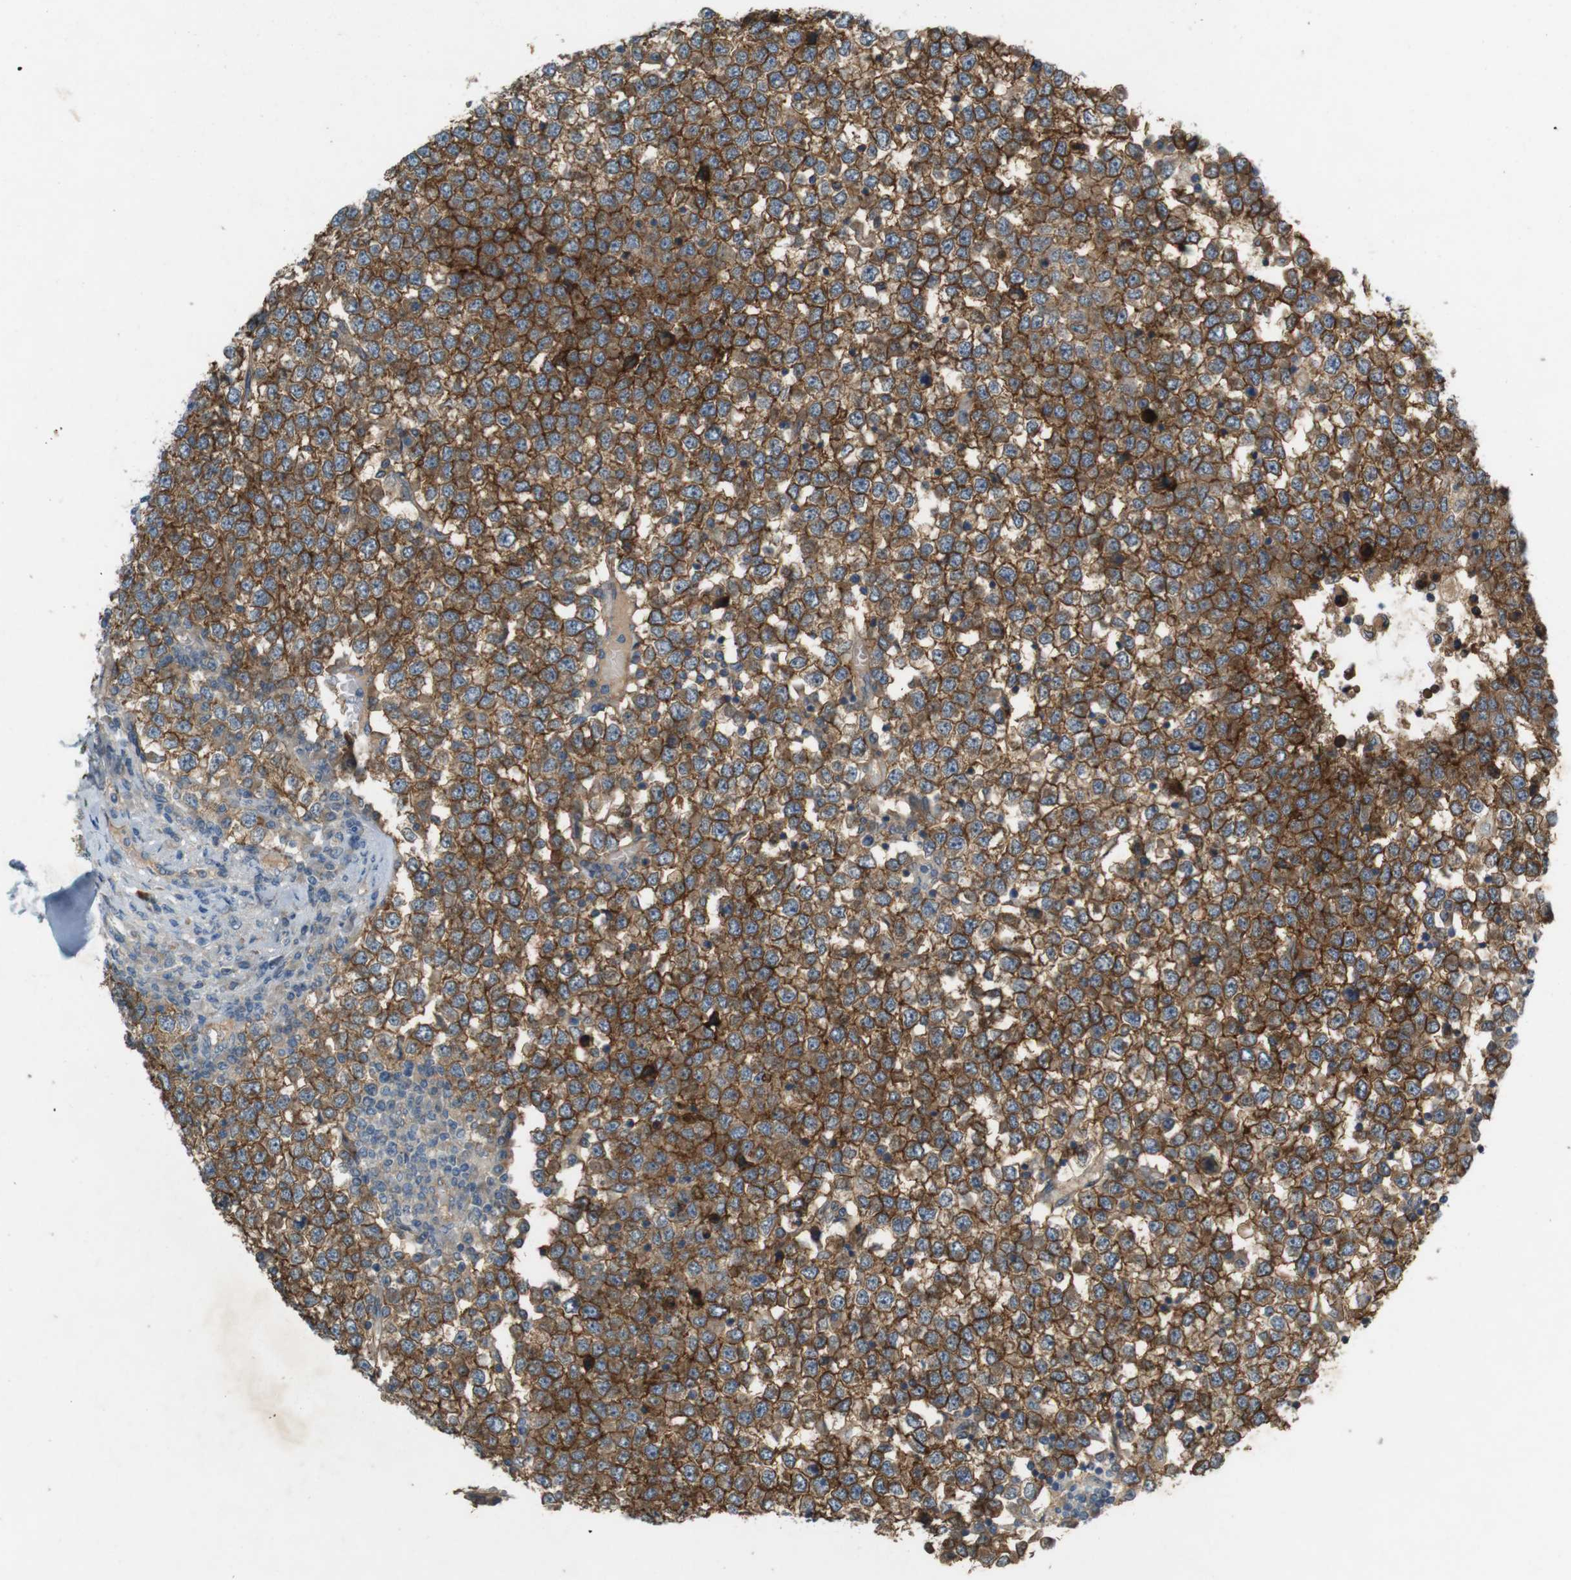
{"staining": {"intensity": "strong", "quantity": ">75%", "location": "cytoplasmic/membranous"}, "tissue": "testis cancer", "cell_type": "Tumor cells", "image_type": "cancer", "snomed": [{"axis": "morphology", "description": "Seminoma, NOS"}, {"axis": "topography", "description": "Testis"}], "caption": "Immunohistochemical staining of human seminoma (testis) shows high levels of strong cytoplasmic/membranous positivity in approximately >75% of tumor cells. The protein is shown in brown color, while the nuclei are stained blue.", "gene": "PVR", "patient": {"sex": "male", "age": 65}}